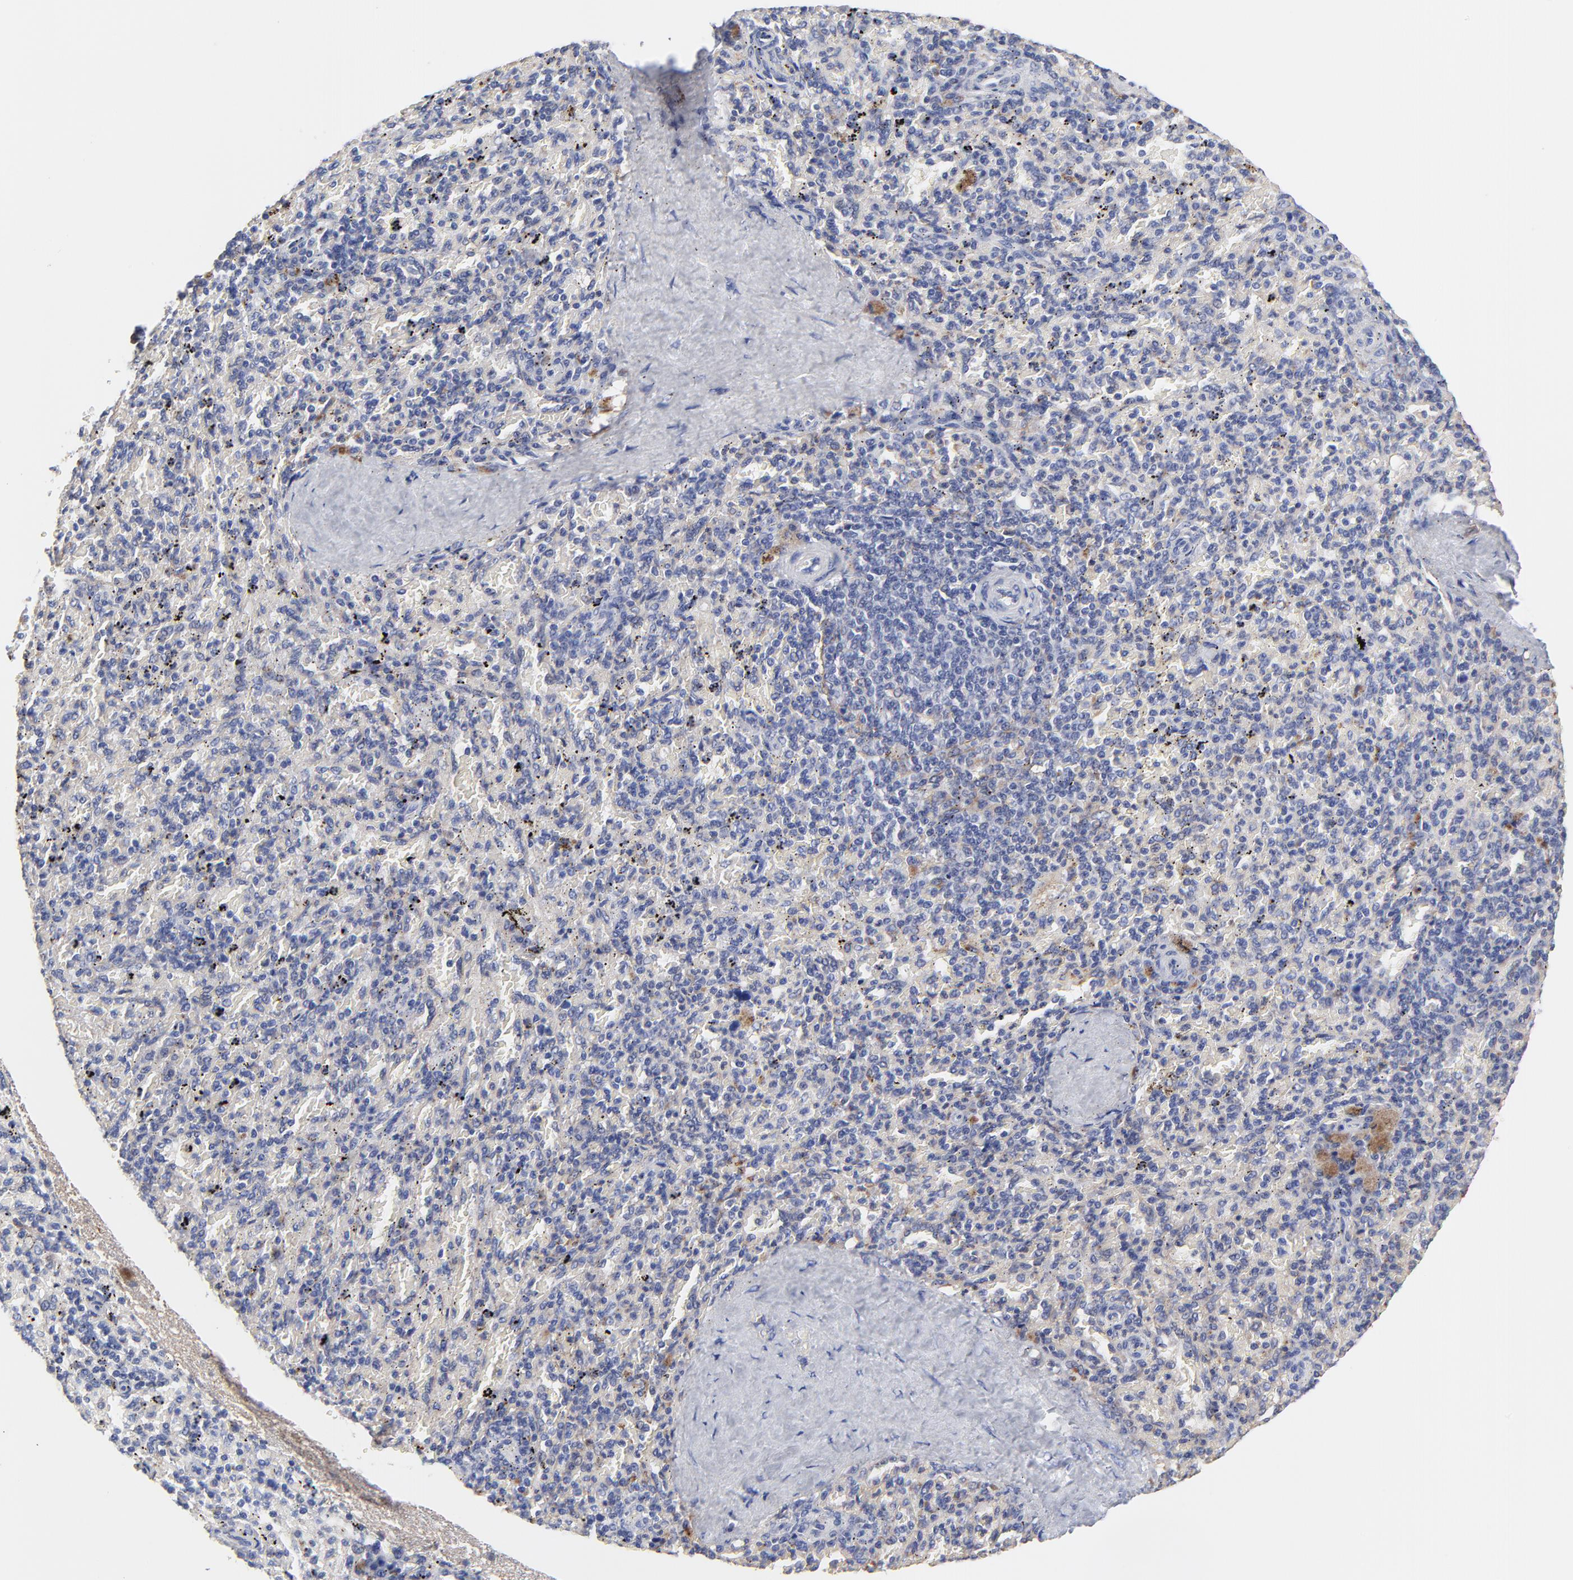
{"staining": {"intensity": "negative", "quantity": "none", "location": "none"}, "tissue": "spleen", "cell_type": "Cells in red pulp", "image_type": "normal", "snomed": [{"axis": "morphology", "description": "Normal tissue, NOS"}, {"axis": "topography", "description": "Spleen"}], "caption": "The image exhibits no staining of cells in red pulp in benign spleen. Brightfield microscopy of IHC stained with DAB (brown) and hematoxylin (blue), captured at high magnification.", "gene": "FBXL2", "patient": {"sex": "female", "age": 43}}